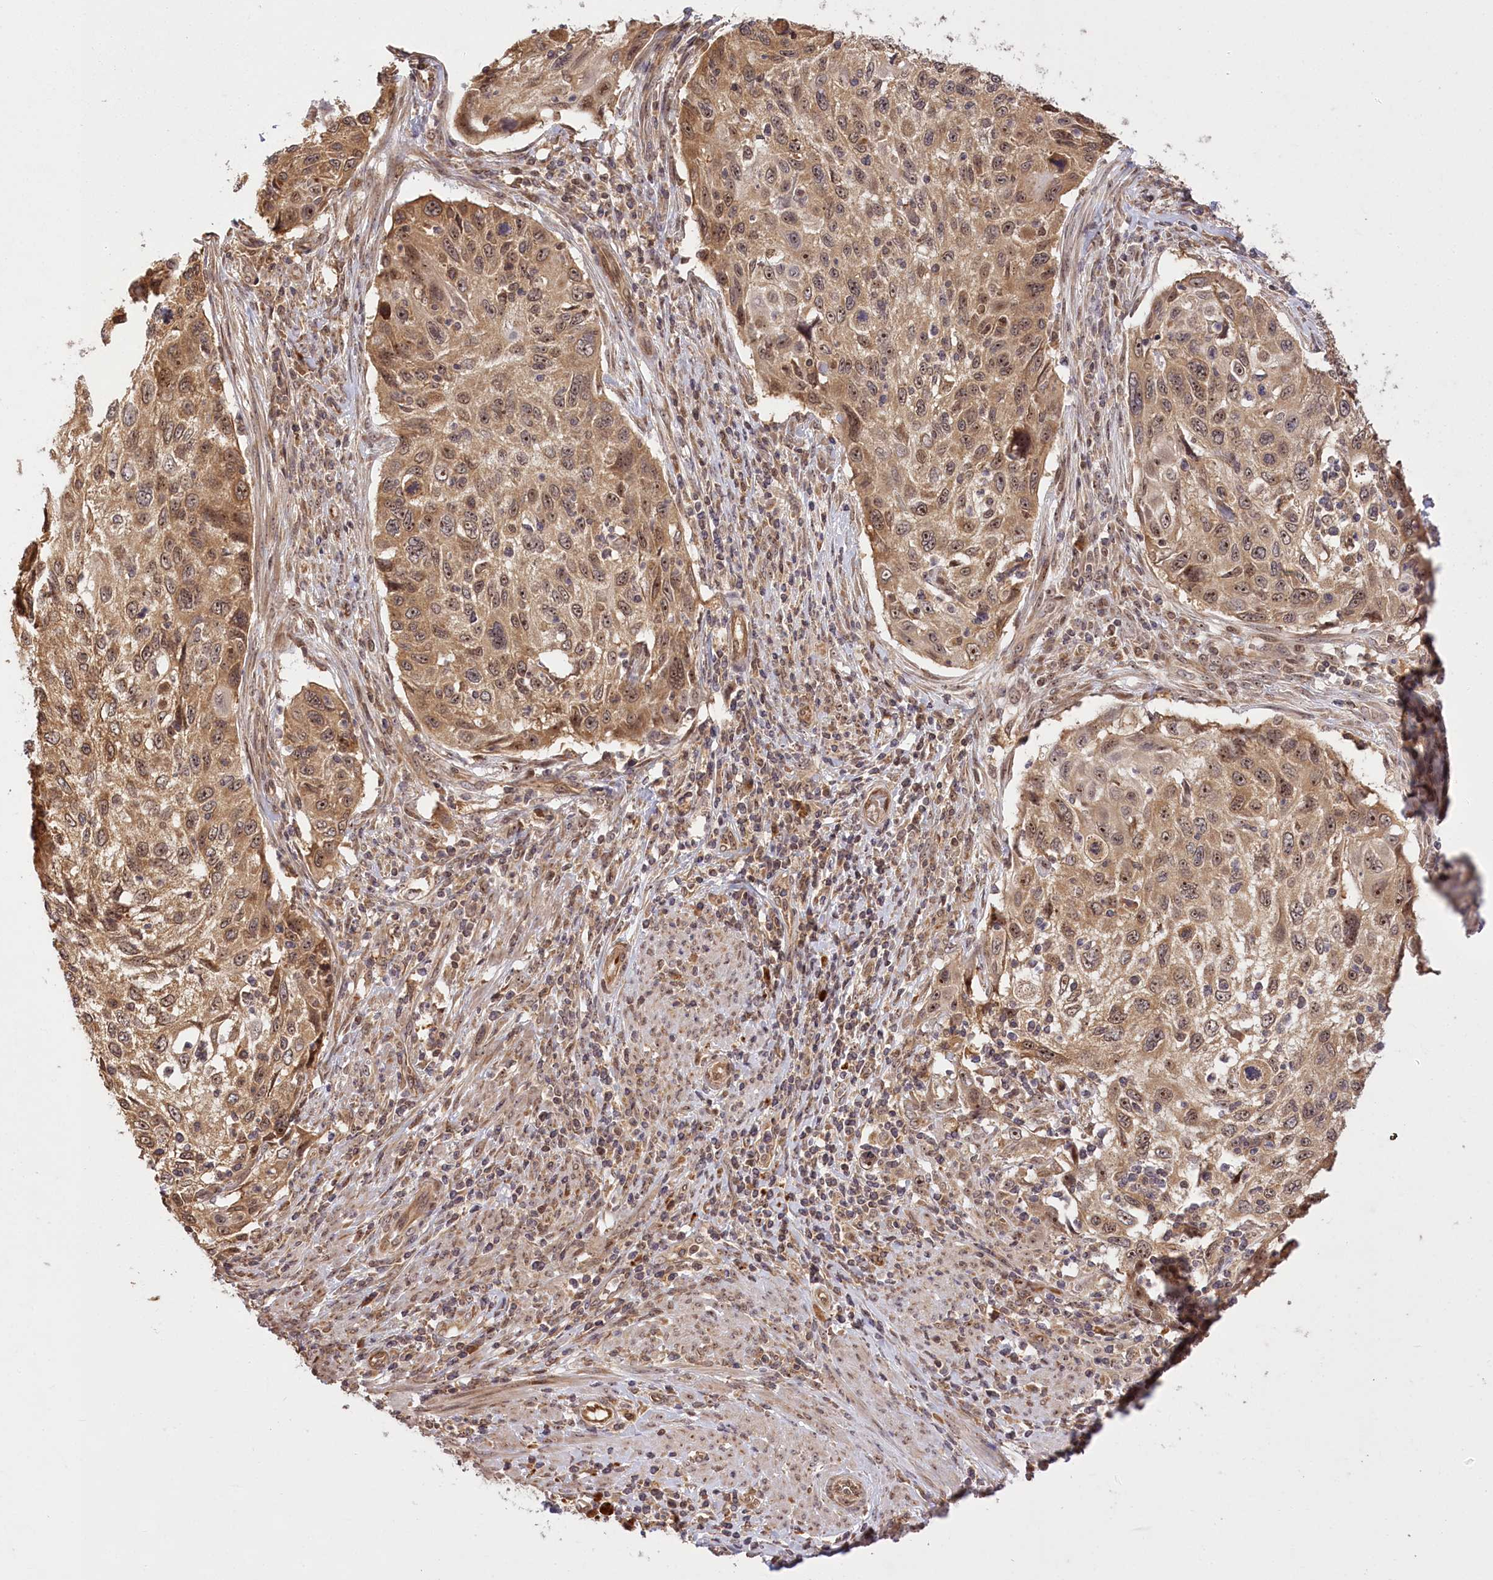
{"staining": {"intensity": "moderate", "quantity": ">75%", "location": "cytoplasmic/membranous,nuclear"}, "tissue": "cervical cancer", "cell_type": "Tumor cells", "image_type": "cancer", "snomed": [{"axis": "morphology", "description": "Squamous cell carcinoma, NOS"}, {"axis": "topography", "description": "Cervix"}], "caption": "An immunohistochemistry image of neoplastic tissue is shown. Protein staining in brown highlights moderate cytoplasmic/membranous and nuclear positivity in cervical squamous cell carcinoma within tumor cells.", "gene": "SERGEF", "patient": {"sex": "female", "age": 70}}